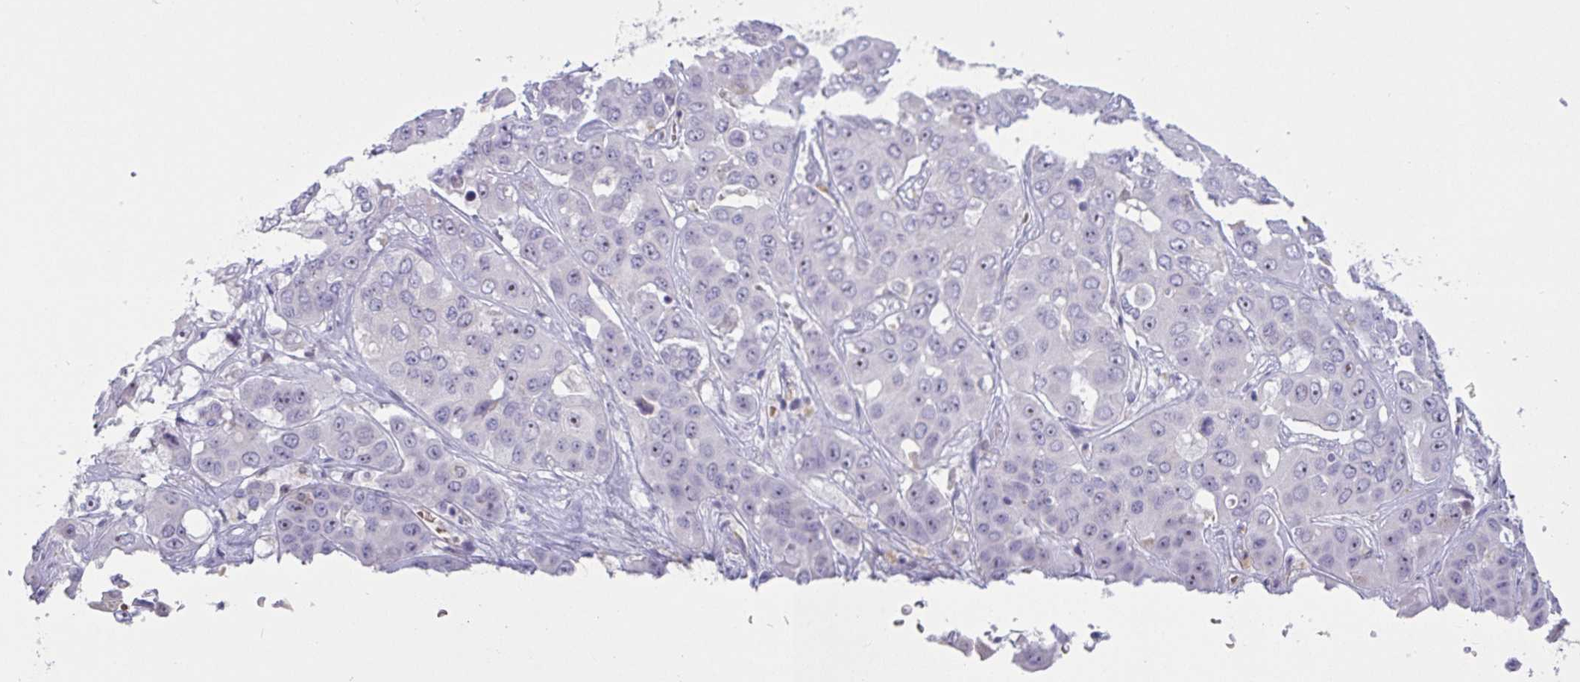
{"staining": {"intensity": "weak", "quantity": "25%-75%", "location": "nuclear"}, "tissue": "liver cancer", "cell_type": "Tumor cells", "image_type": "cancer", "snomed": [{"axis": "morphology", "description": "Cholangiocarcinoma"}, {"axis": "topography", "description": "Liver"}], "caption": "Immunohistochemistry (IHC) (DAB) staining of human liver cholangiocarcinoma demonstrates weak nuclear protein expression in approximately 25%-75% of tumor cells. (DAB (3,3'-diaminobenzidine) = brown stain, brightfield microscopy at high magnification).", "gene": "MYC", "patient": {"sex": "female", "age": 52}}